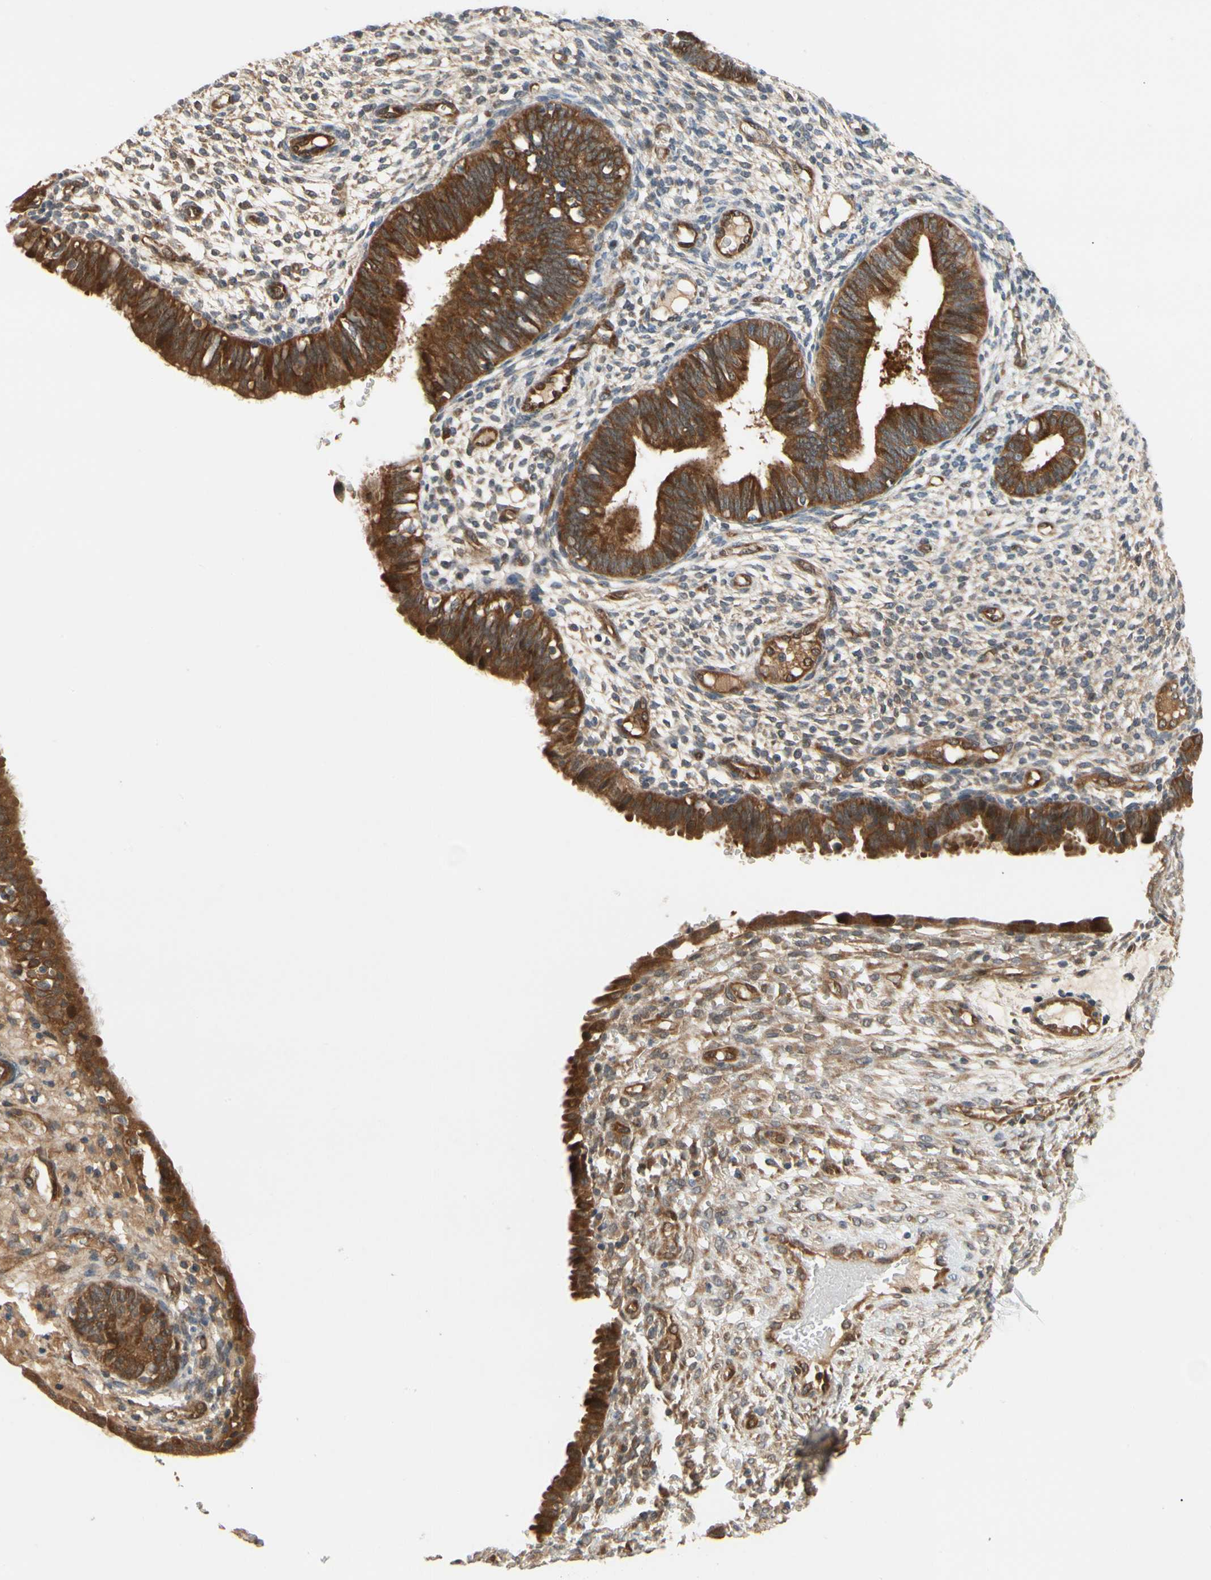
{"staining": {"intensity": "moderate", "quantity": "25%-75%", "location": "cytoplasmic/membranous"}, "tissue": "endometrium", "cell_type": "Cells in endometrial stroma", "image_type": "normal", "snomed": [{"axis": "morphology", "description": "Normal tissue, NOS"}, {"axis": "topography", "description": "Endometrium"}], "caption": "Cells in endometrial stroma demonstrate medium levels of moderate cytoplasmic/membranous staining in about 25%-75% of cells in normal human endometrium. The protein is stained brown, and the nuclei are stained in blue (DAB IHC with brightfield microscopy, high magnification).", "gene": "TDRP", "patient": {"sex": "female", "age": 61}}